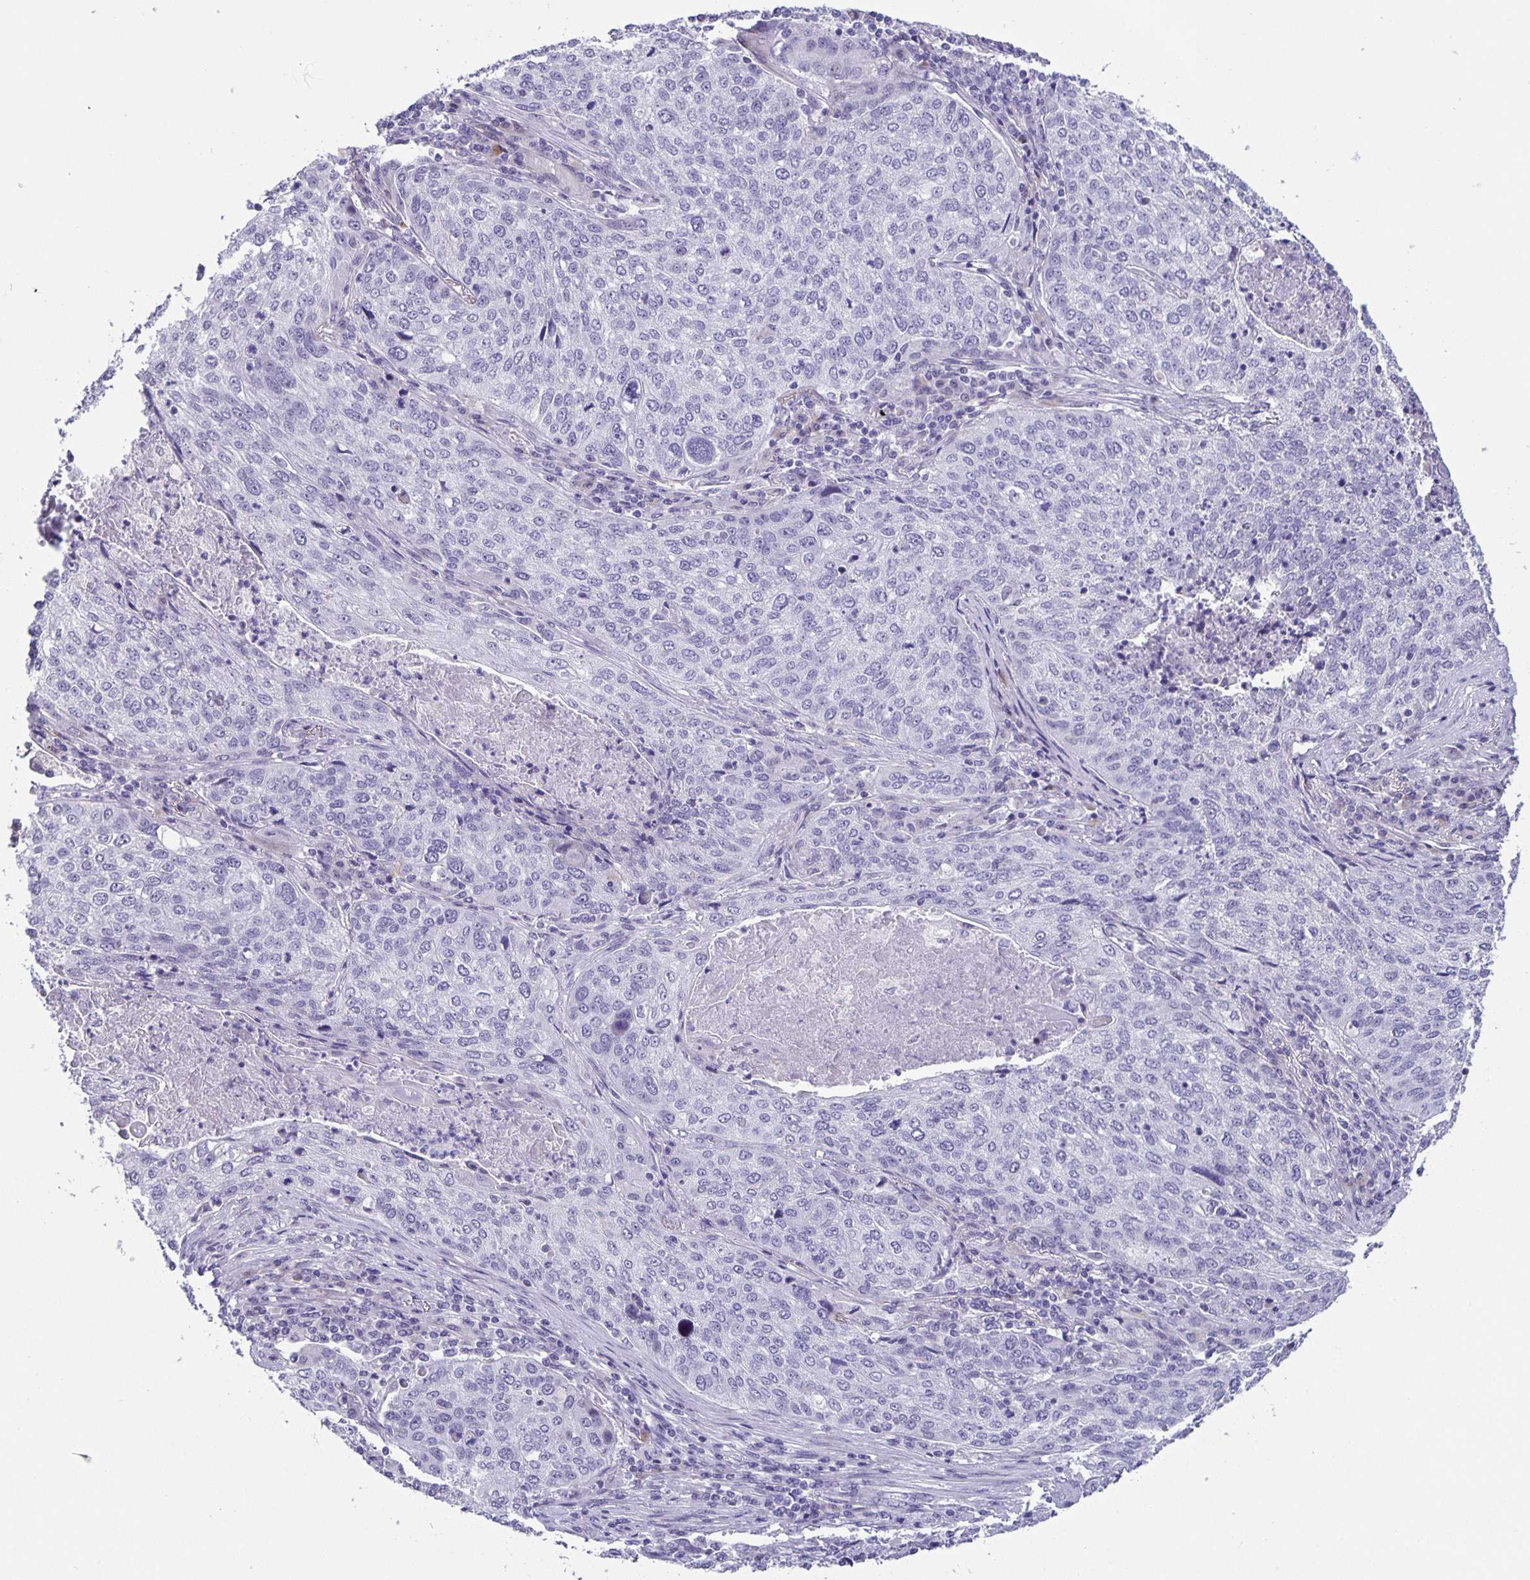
{"staining": {"intensity": "negative", "quantity": "none", "location": "none"}, "tissue": "lung cancer", "cell_type": "Tumor cells", "image_type": "cancer", "snomed": [{"axis": "morphology", "description": "Squamous cell carcinoma, NOS"}, {"axis": "topography", "description": "Lung"}], "caption": "The photomicrograph shows no significant positivity in tumor cells of lung cancer. (DAB IHC with hematoxylin counter stain).", "gene": "PHRF1", "patient": {"sex": "male", "age": 63}}